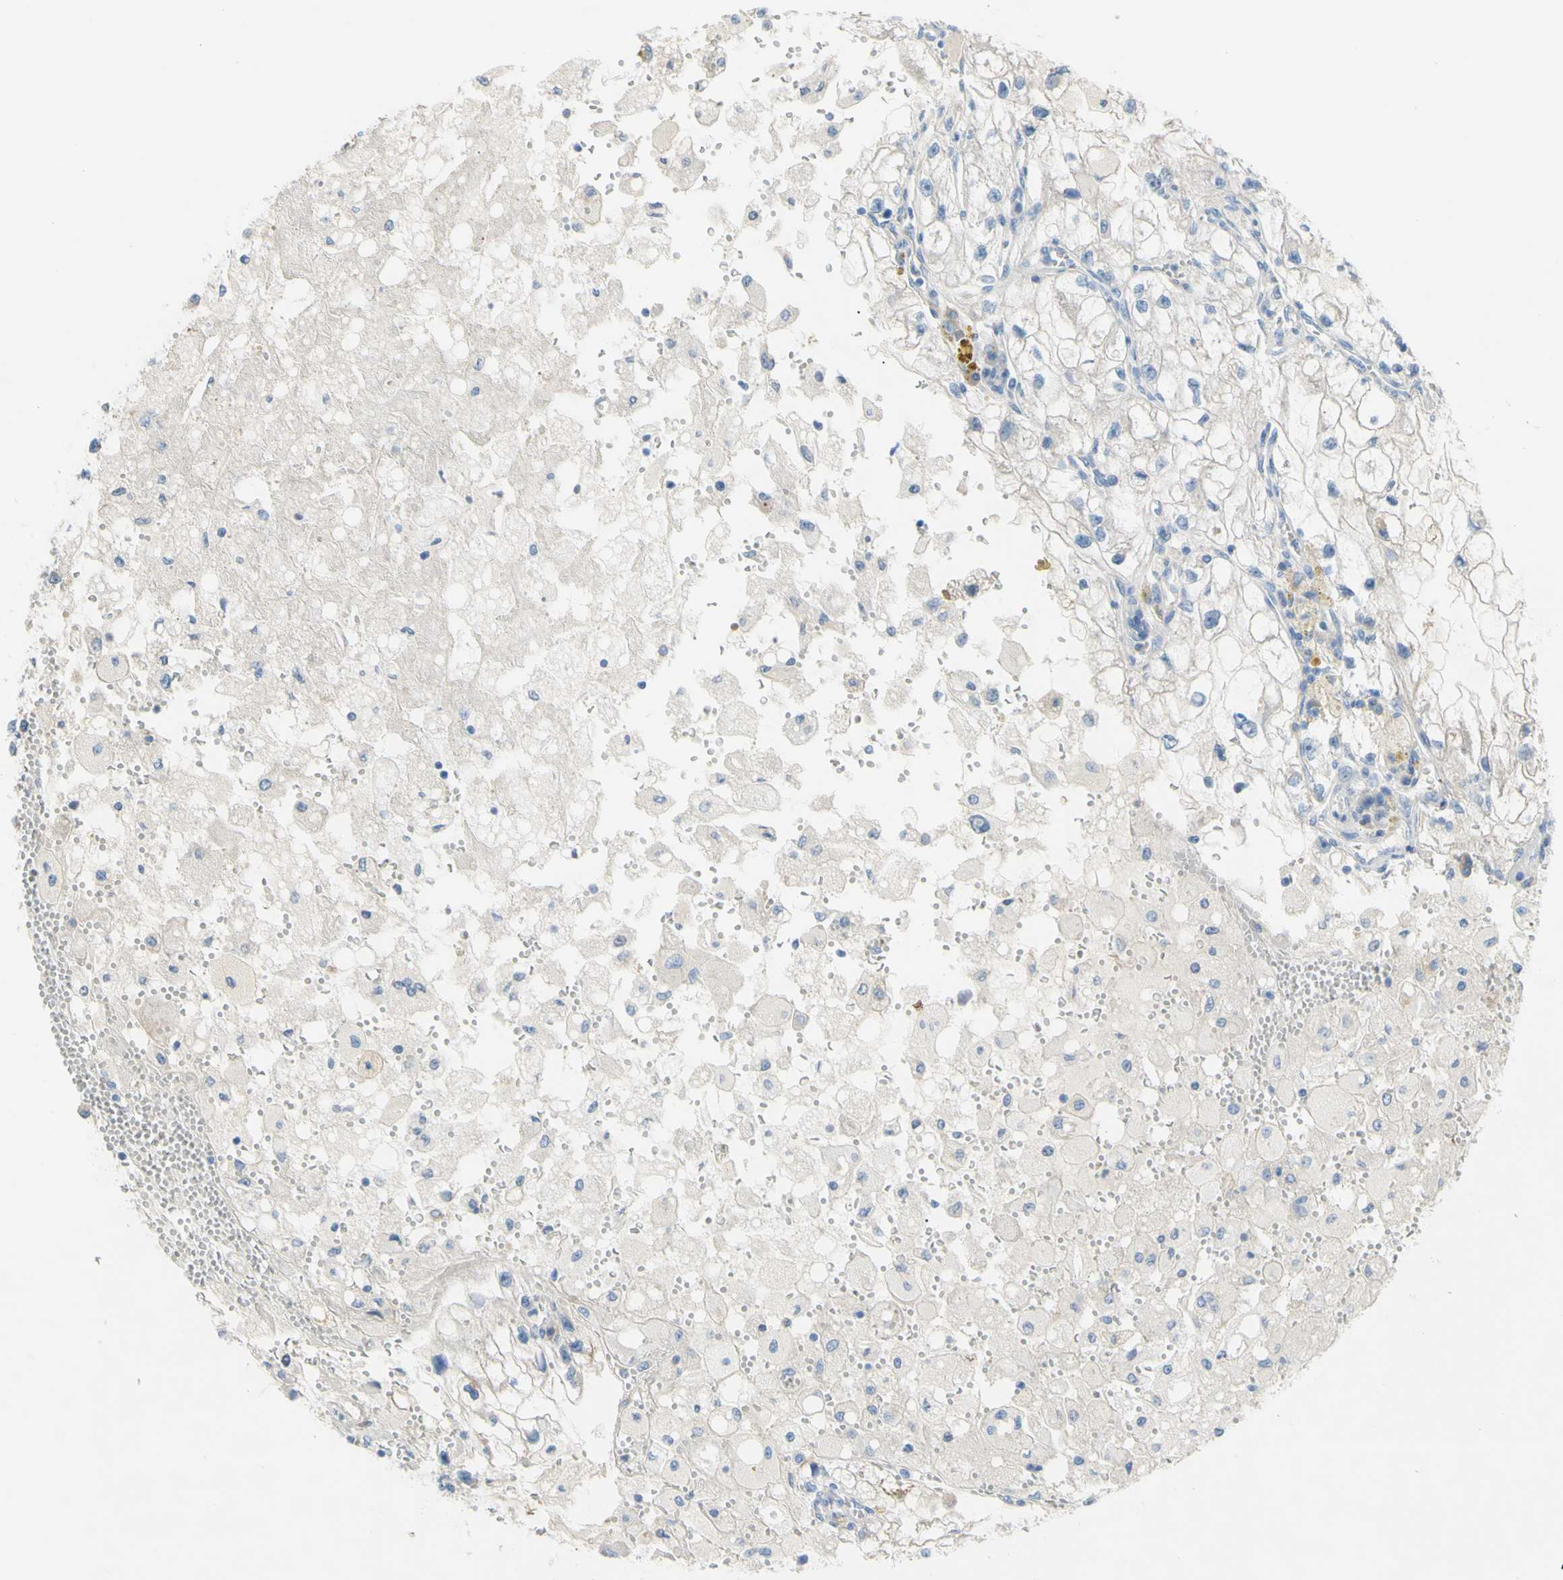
{"staining": {"intensity": "negative", "quantity": "none", "location": "none"}, "tissue": "renal cancer", "cell_type": "Tumor cells", "image_type": "cancer", "snomed": [{"axis": "morphology", "description": "Adenocarcinoma, NOS"}, {"axis": "topography", "description": "Kidney"}], "caption": "There is no significant positivity in tumor cells of adenocarcinoma (renal).", "gene": "TMEM59L", "patient": {"sex": "female", "age": 70}}